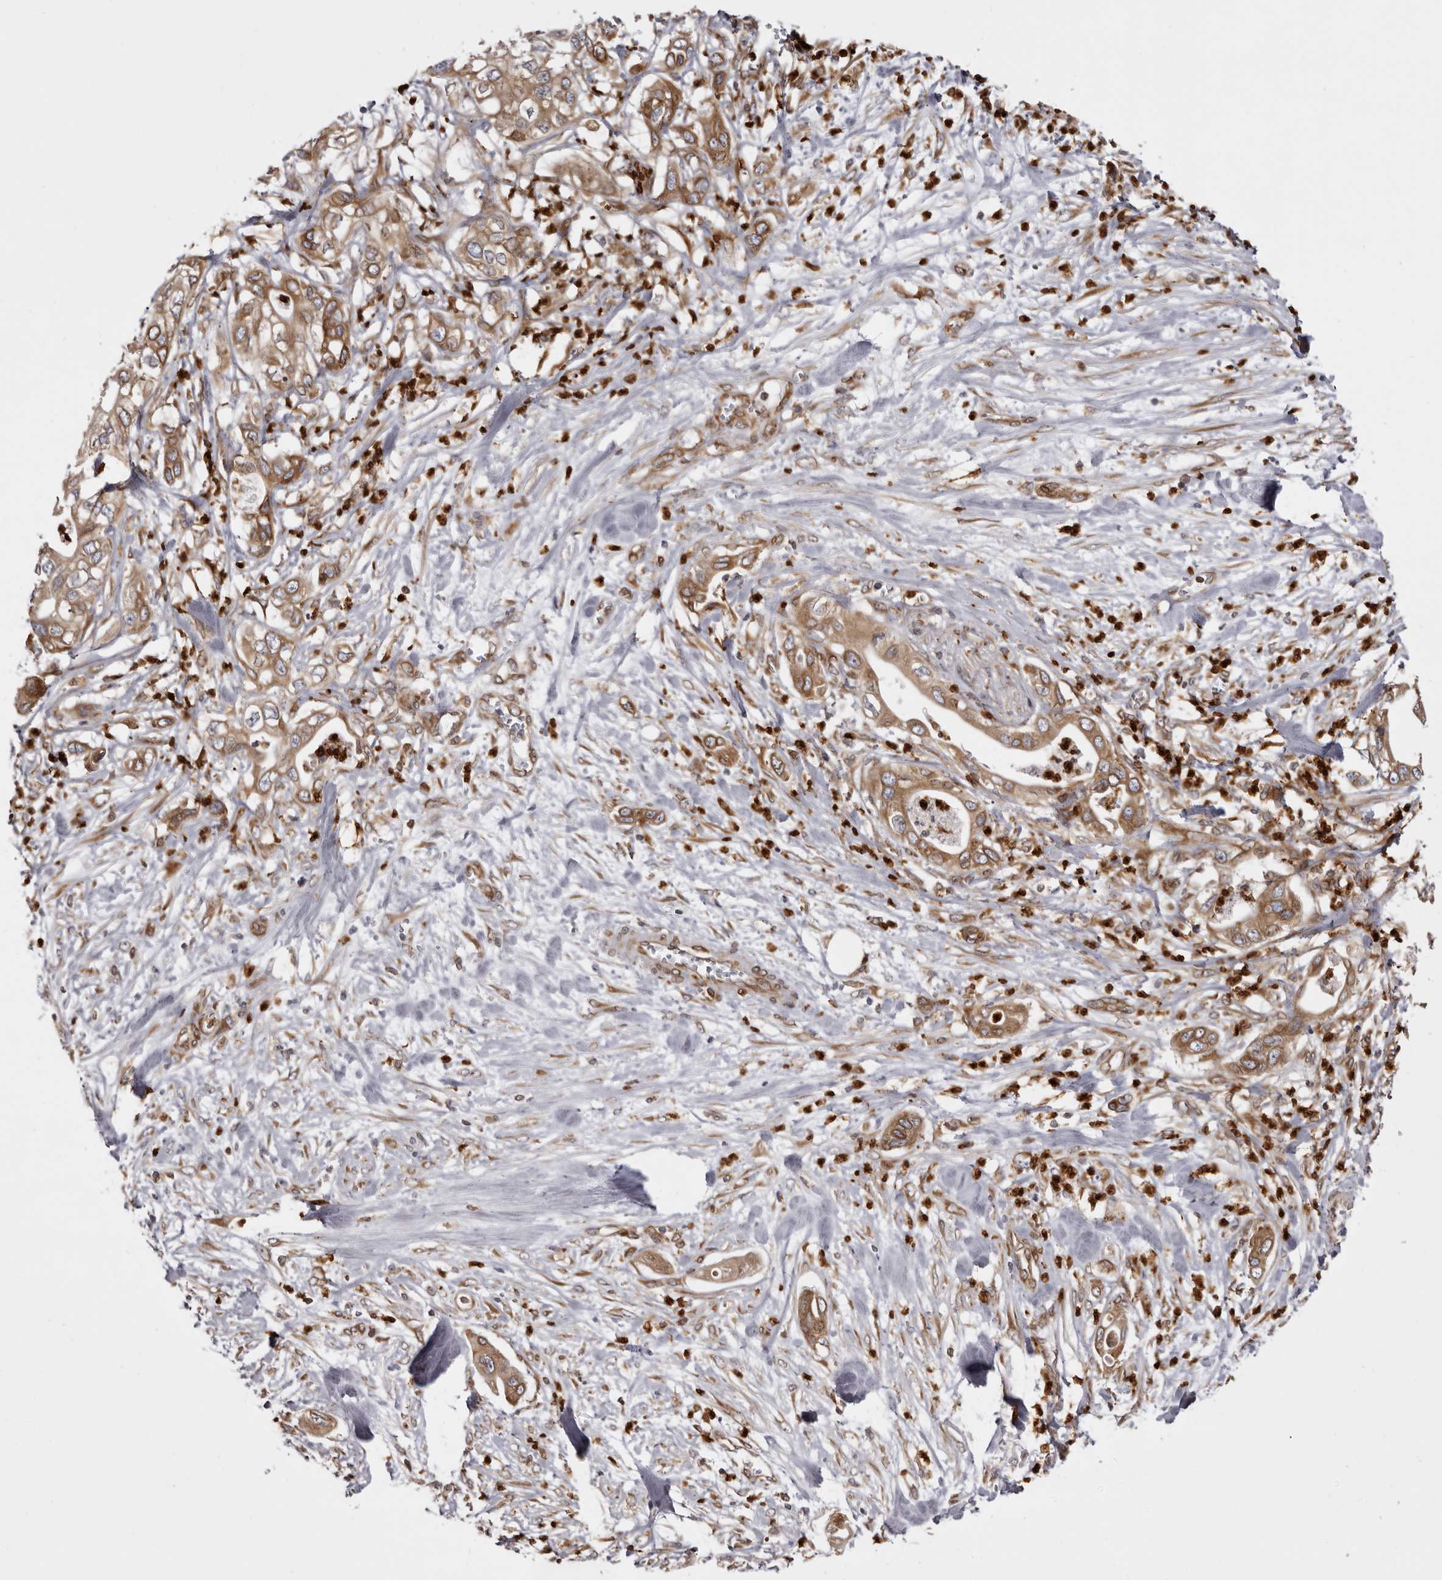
{"staining": {"intensity": "moderate", "quantity": ">75%", "location": "cytoplasmic/membranous"}, "tissue": "pancreatic cancer", "cell_type": "Tumor cells", "image_type": "cancer", "snomed": [{"axis": "morphology", "description": "Adenocarcinoma, NOS"}, {"axis": "topography", "description": "Pancreas"}], "caption": "Human pancreatic adenocarcinoma stained with a protein marker demonstrates moderate staining in tumor cells.", "gene": "C4orf3", "patient": {"sex": "female", "age": 78}}